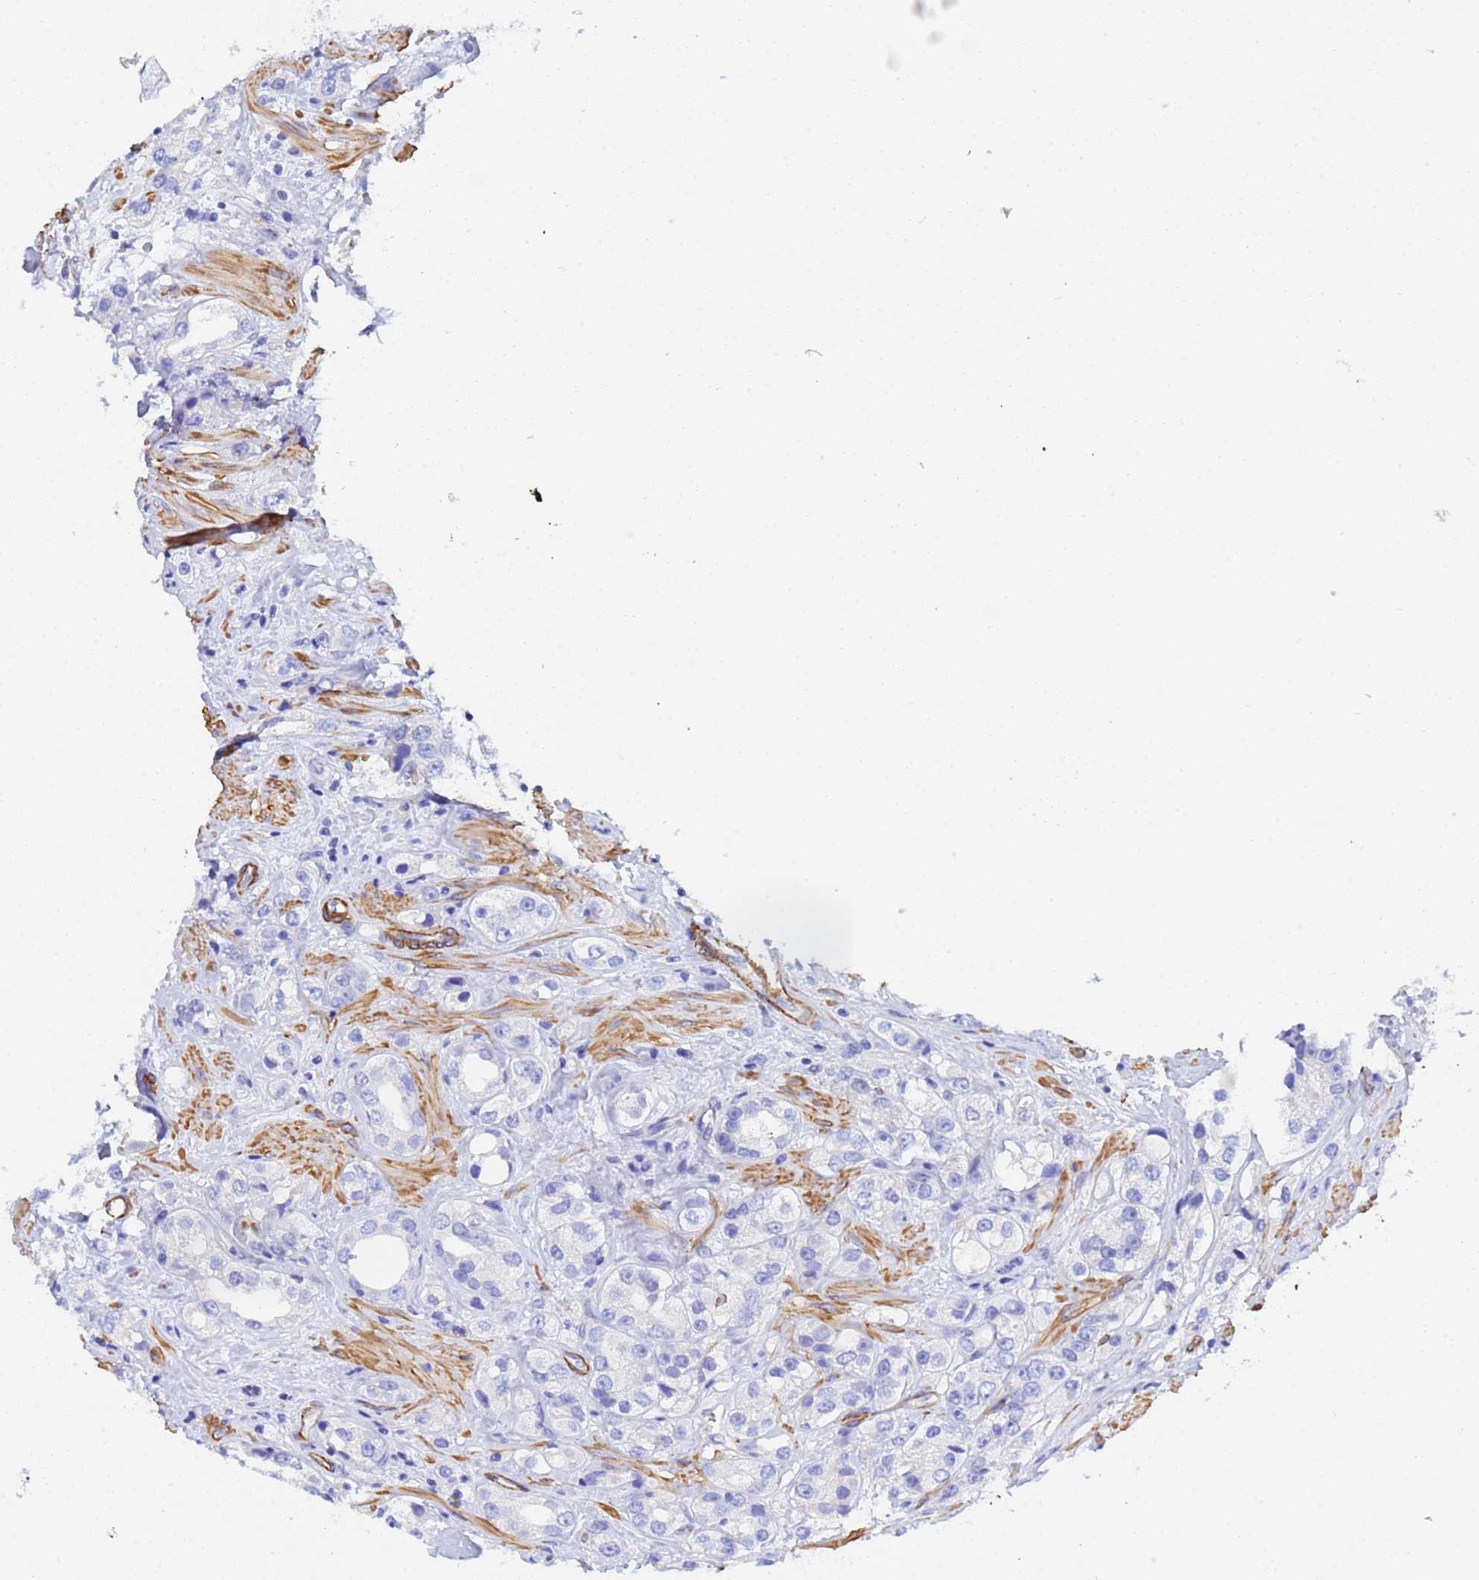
{"staining": {"intensity": "negative", "quantity": "none", "location": "none"}, "tissue": "prostate cancer", "cell_type": "Tumor cells", "image_type": "cancer", "snomed": [{"axis": "morphology", "description": "Adenocarcinoma, NOS"}, {"axis": "topography", "description": "Prostate"}], "caption": "High magnification brightfield microscopy of prostate adenocarcinoma stained with DAB (3,3'-diaminobenzidine) (brown) and counterstained with hematoxylin (blue): tumor cells show no significant expression. (Immunohistochemistry, brightfield microscopy, high magnification).", "gene": "CST4", "patient": {"sex": "male", "age": 79}}